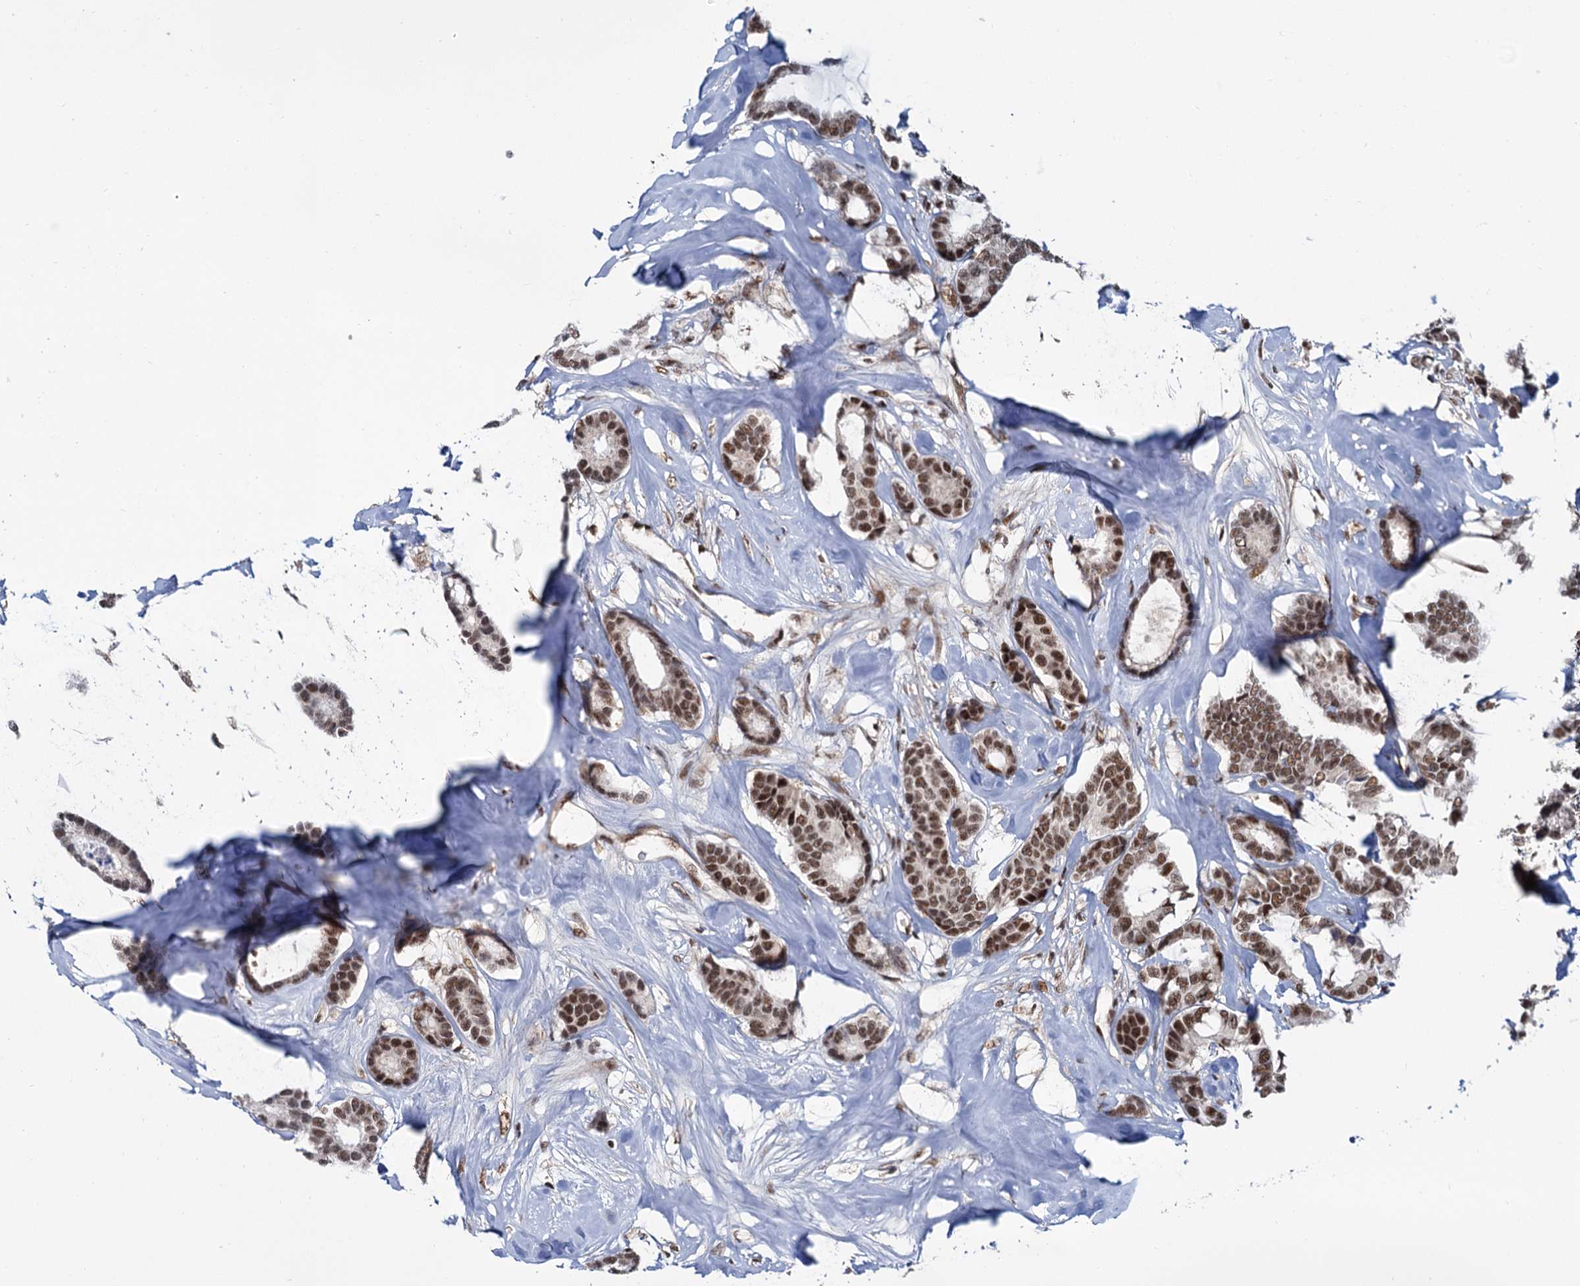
{"staining": {"intensity": "moderate", "quantity": ">75%", "location": "nuclear"}, "tissue": "breast cancer", "cell_type": "Tumor cells", "image_type": "cancer", "snomed": [{"axis": "morphology", "description": "Duct carcinoma"}, {"axis": "topography", "description": "Breast"}], "caption": "Human breast cancer stained for a protein (brown) displays moderate nuclear positive positivity in approximately >75% of tumor cells.", "gene": "WBP4", "patient": {"sex": "female", "age": 87}}